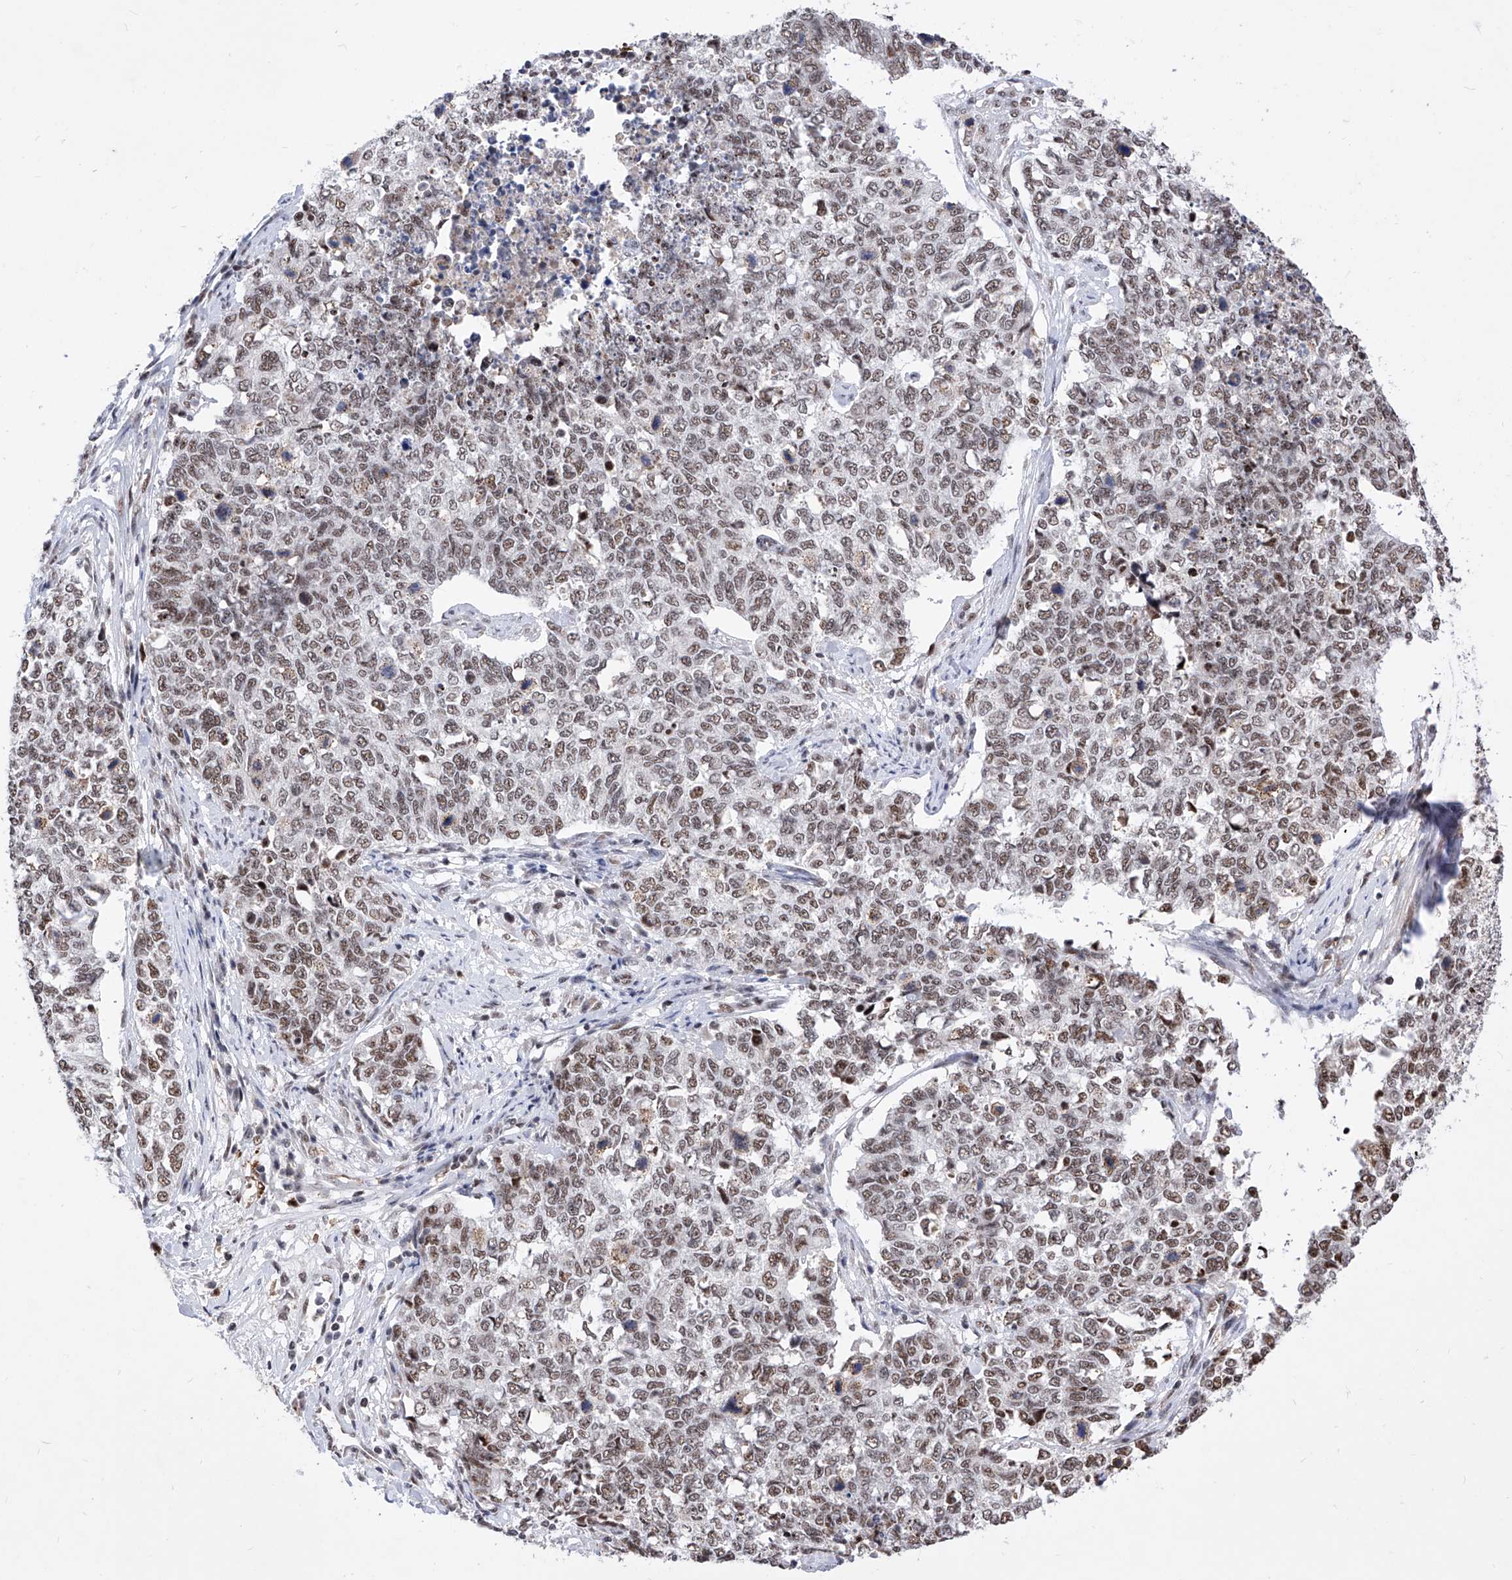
{"staining": {"intensity": "moderate", "quantity": ">75%", "location": "nuclear"}, "tissue": "cervical cancer", "cell_type": "Tumor cells", "image_type": "cancer", "snomed": [{"axis": "morphology", "description": "Squamous cell carcinoma, NOS"}, {"axis": "topography", "description": "Cervix"}], "caption": "Moderate nuclear staining is present in approximately >75% of tumor cells in cervical squamous cell carcinoma. (Stains: DAB in brown, nuclei in blue, Microscopy: brightfield microscopy at high magnification).", "gene": "PHF5A", "patient": {"sex": "female", "age": 63}}